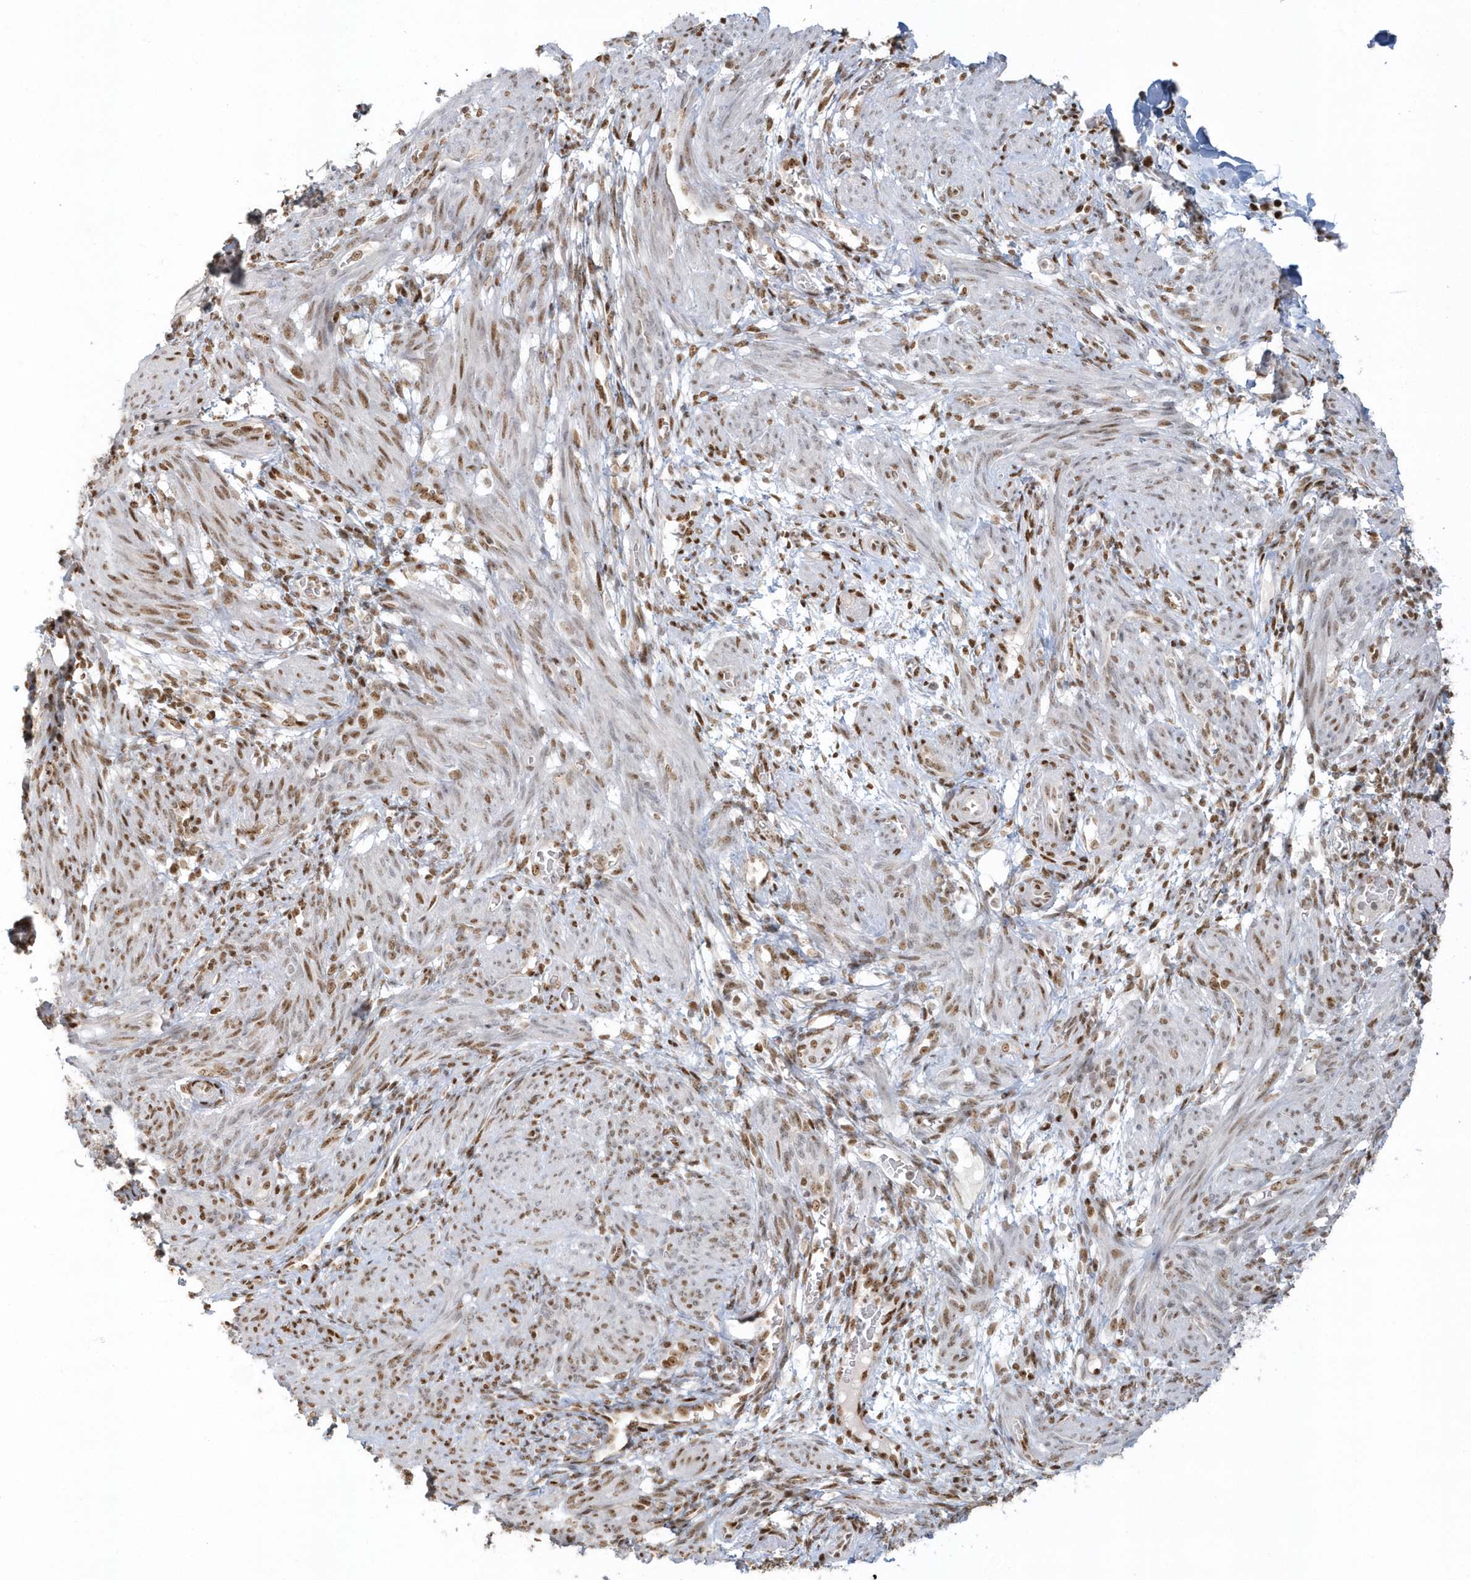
{"staining": {"intensity": "moderate", "quantity": "25%-75%", "location": "nuclear"}, "tissue": "smooth muscle", "cell_type": "Smooth muscle cells", "image_type": "normal", "snomed": [{"axis": "morphology", "description": "Normal tissue, NOS"}, {"axis": "topography", "description": "Smooth muscle"}], "caption": "This image reveals immunohistochemistry staining of normal smooth muscle, with medium moderate nuclear positivity in about 25%-75% of smooth muscle cells.", "gene": "SUMO2", "patient": {"sex": "female", "age": 39}}